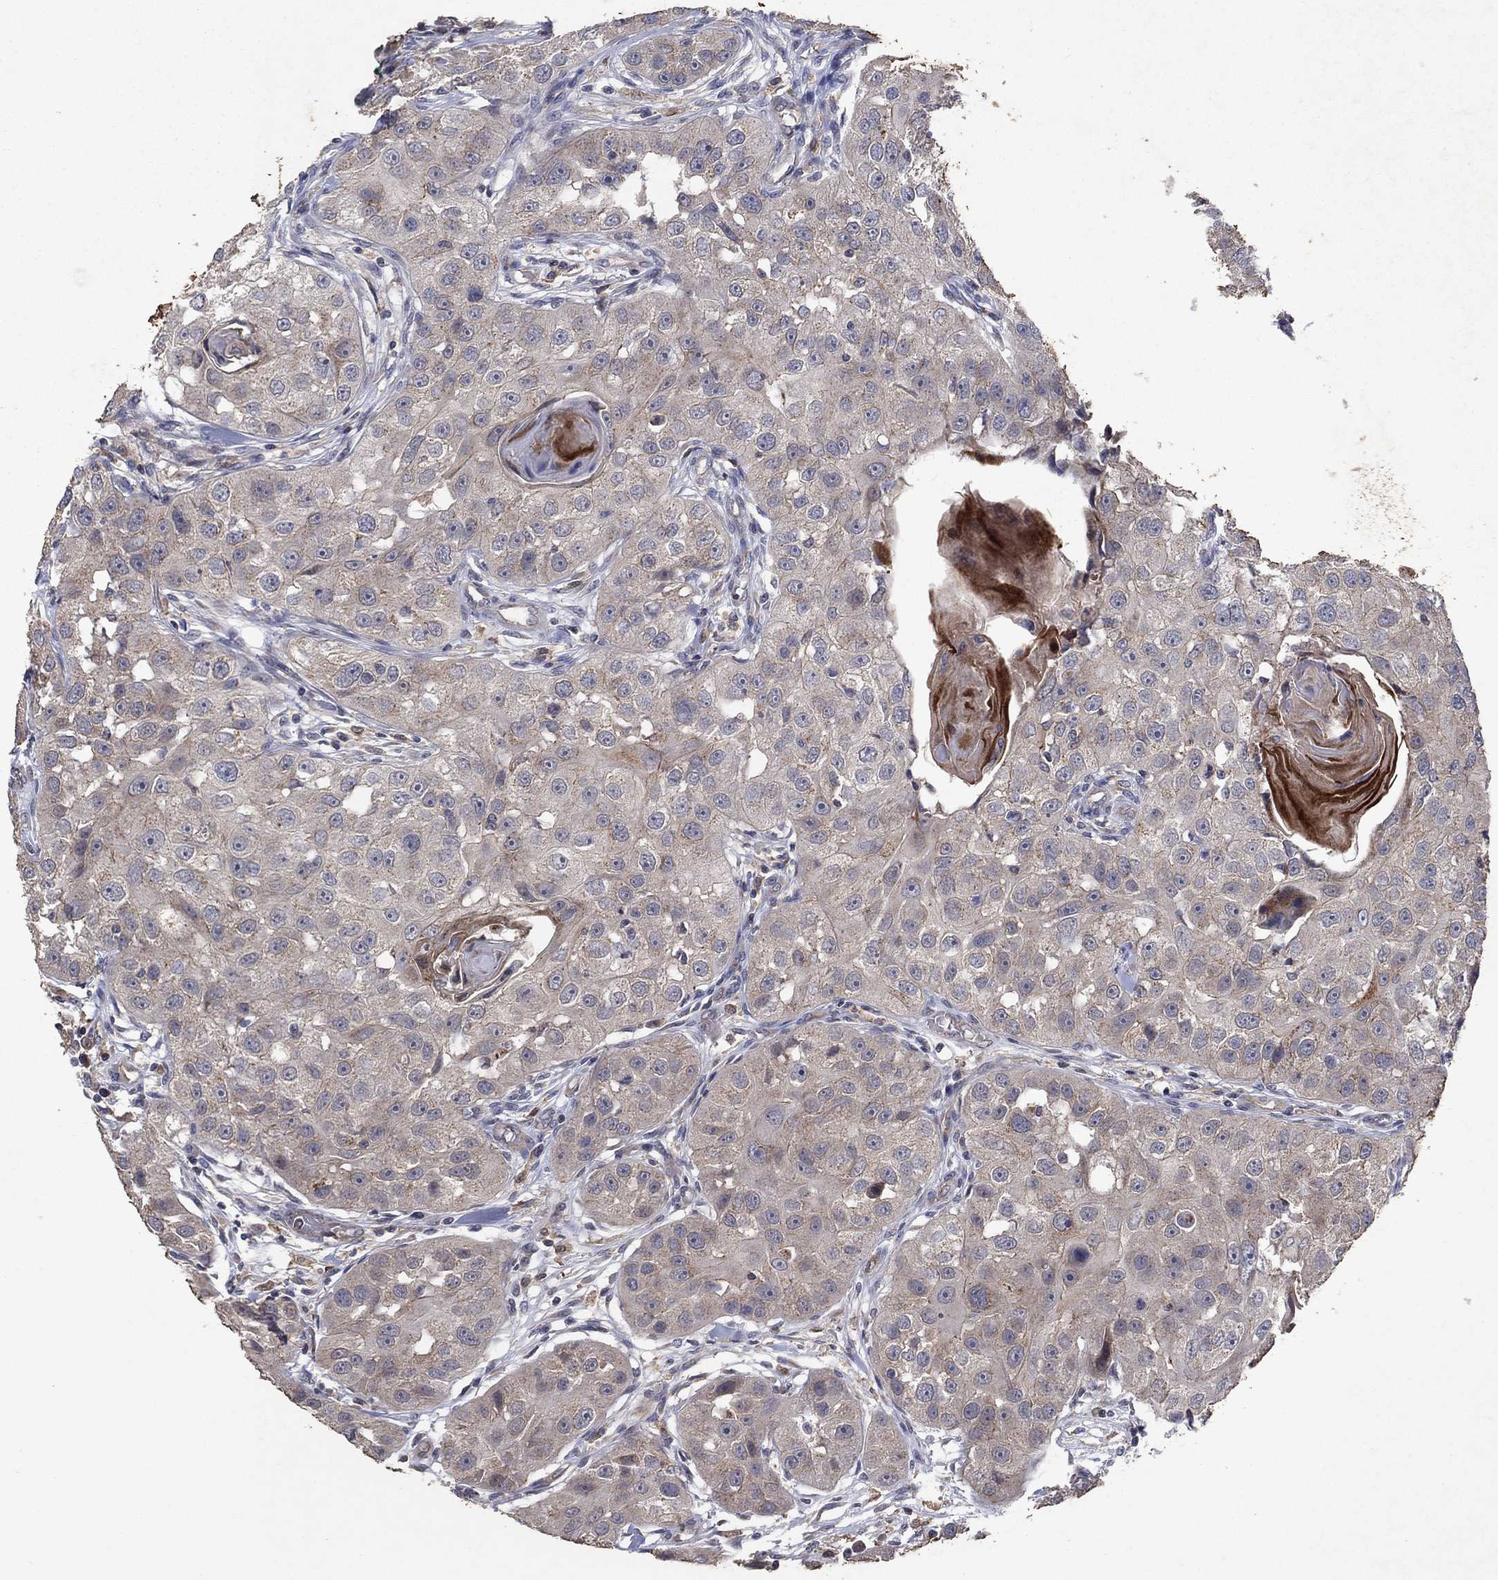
{"staining": {"intensity": "weak", "quantity": "25%-75%", "location": "cytoplasmic/membranous"}, "tissue": "head and neck cancer", "cell_type": "Tumor cells", "image_type": "cancer", "snomed": [{"axis": "morphology", "description": "Normal tissue, NOS"}, {"axis": "morphology", "description": "Squamous cell carcinoma, NOS"}, {"axis": "topography", "description": "Skeletal muscle"}, {"axis": "topography", "description": "Head-Neck"}], "caption": "Squamous cell carcinoma (head and neck) tissue exhibits weak cytoplasmic/membranous staining in about 25%-75% of tumor cells", "gene": "FRG1", "patient": {"sex": "male", "age": 51}}